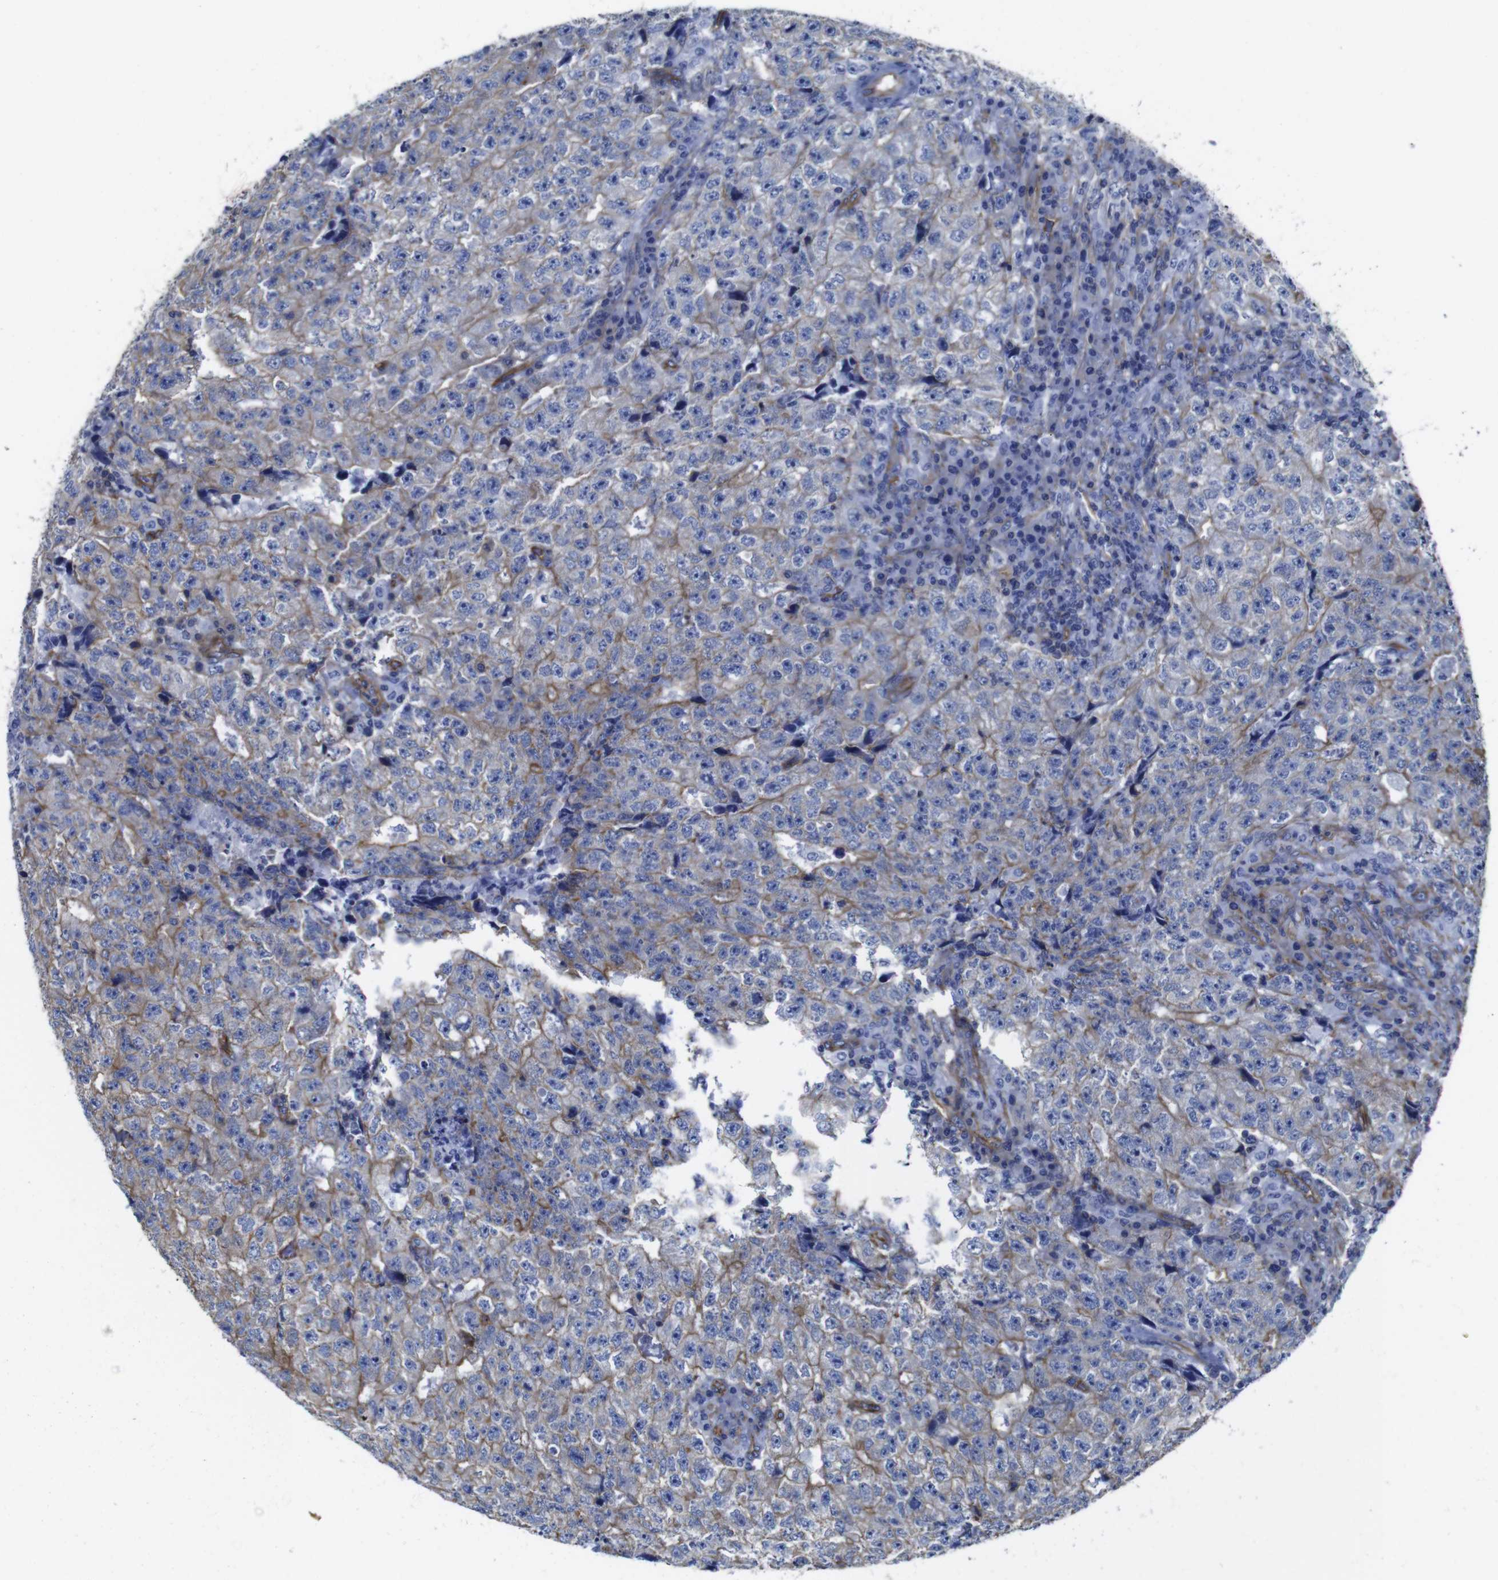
{"staining": {"intensity": "moderate", "quantity": ">75%", "location": "cytoplasmic/membranous"}, "tissue": "testis cancer", "cell_type": "Tumor cells", "image_type": "cancer", "snomed": [{"axis": "morphology", "description": "Necrosis, NOS"}, {"axis": "morphology", "description": "Carcinoma, Embryonal, NOS"}, {"axis": "topography", "description": "Testis"}], "caption": "Testis cancer (embryonal carcinoma) was stained to show a protein in brown. There is medium levels of moderate cytoplasmic/membranous positivity in approximately >75% of tumor cells. (DAB IHC with brightfield microscopy, high magnification).", "gene": "SPTBN1", "patient": {"sex": "male", "age": 19}}